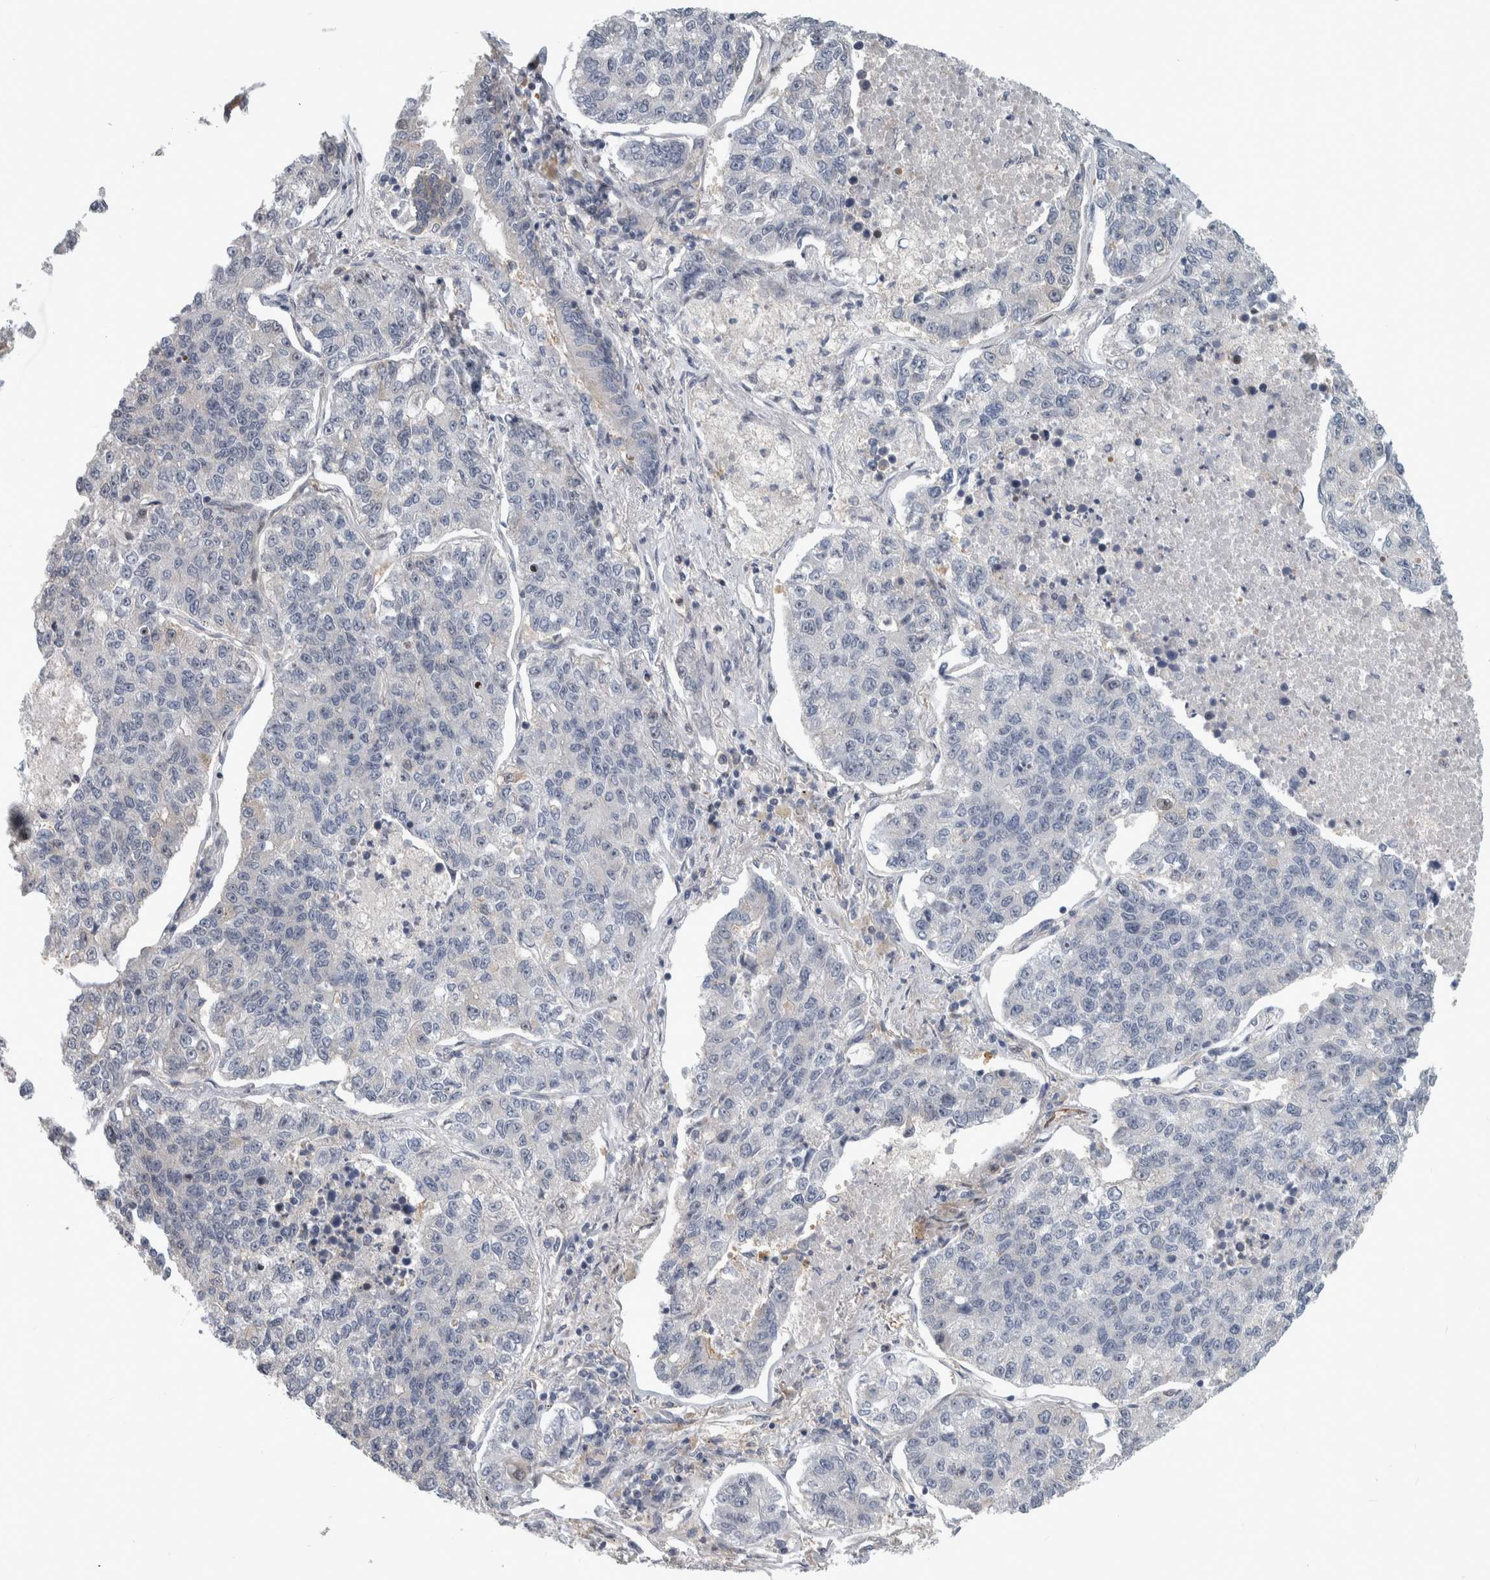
{"staining": {"intensity": "negative", "quantity": "none", "location": "none"}, "tissue": "lung cancer", "cell_type": "Tumor cells", "image_type": "cancer", "snomed": [{"axis": "morphology", "description": "Adenocarcinoma, NOS"}, {"axis": "topography", "description": "Lung"}], "caption": "Immunohistochemical staining of adenocarcinoma (lung) reveals no significant staining in tumor cells.", "gene": "MSL1", "patient": {"sex": "male", "age": 49}}